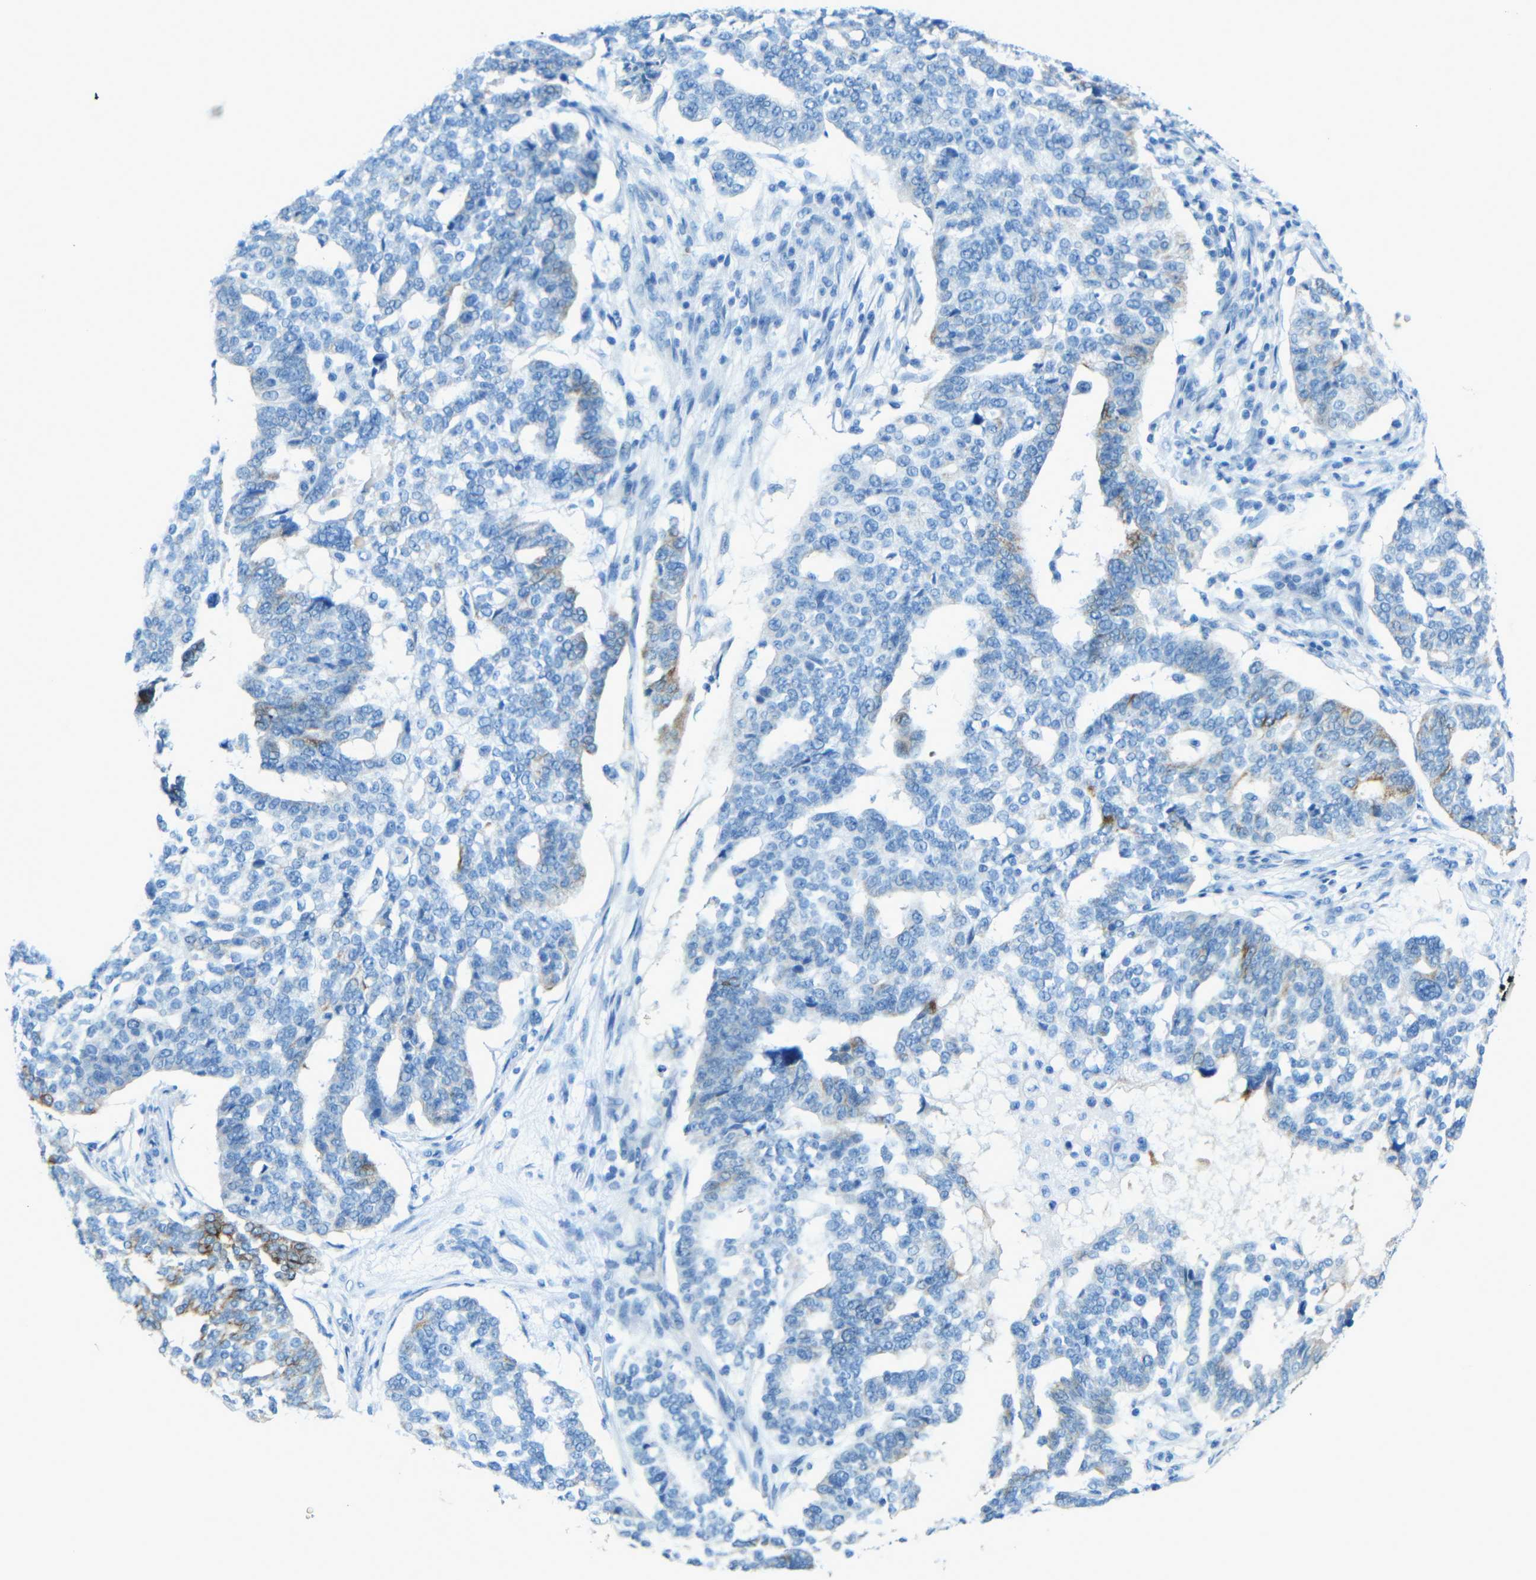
{"staining": {"intensity": "moderate", "quantity": "<25%", "location": "cytoplasmic/membranous"}, "tissue": "ovarian cancer", "cell_type": "Tumor cells", "image_type": "cancer", "snomed": [{"axis": "morphology", "description": "Cystadenocarcinoma, serous, NOS"}, {"axis": "topography", "description": "Ovary"}], "caption": "Immunohistochemical staining of ovarian cancer (serous cystadenocarcinoma) demonstrates moderate cytoplasmic/membranous protein expression in approximately <25% of tumor cells.", "gene": "TUBB4B", "patient": {"sex": "female", "age": 59}}